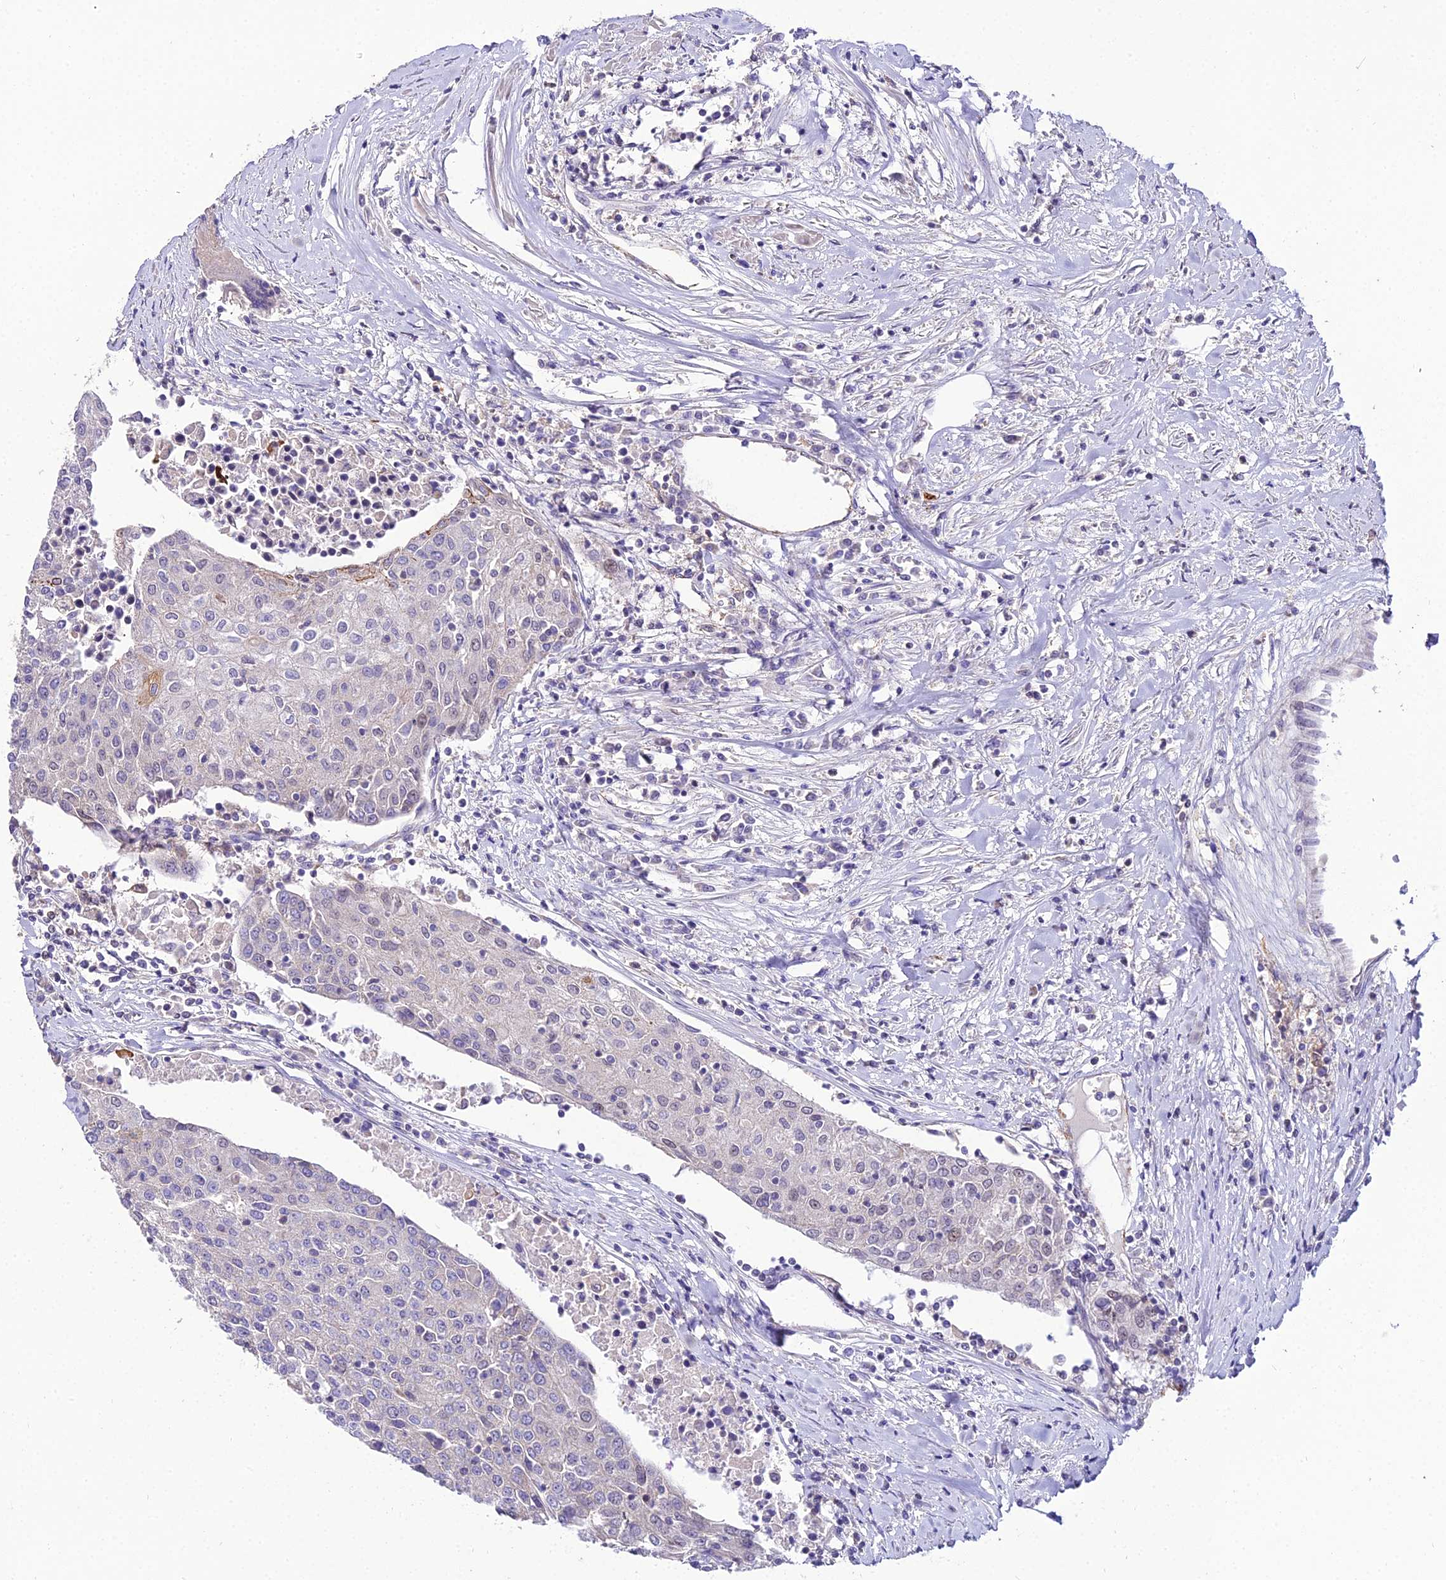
{"staining": {"intensity": "weak", "quantity": "<25%", "location": "nuclear"}, "tissue": "urothelial cancer", "cell_type": "Tumor cells", "image_type": "cancer", "snomed": [{"axis": "morphology", "description": "Urothelial carcinoma, High grade"}, {"axis": "topography", "description": "Urinary bladder"}], "caption": "Immunohistochemistry (IHC) of human urothelial cancer reveals no staining in tumor cells.", "gene": "SHQ1", "patient": {"sex": "female", "age": 85}}